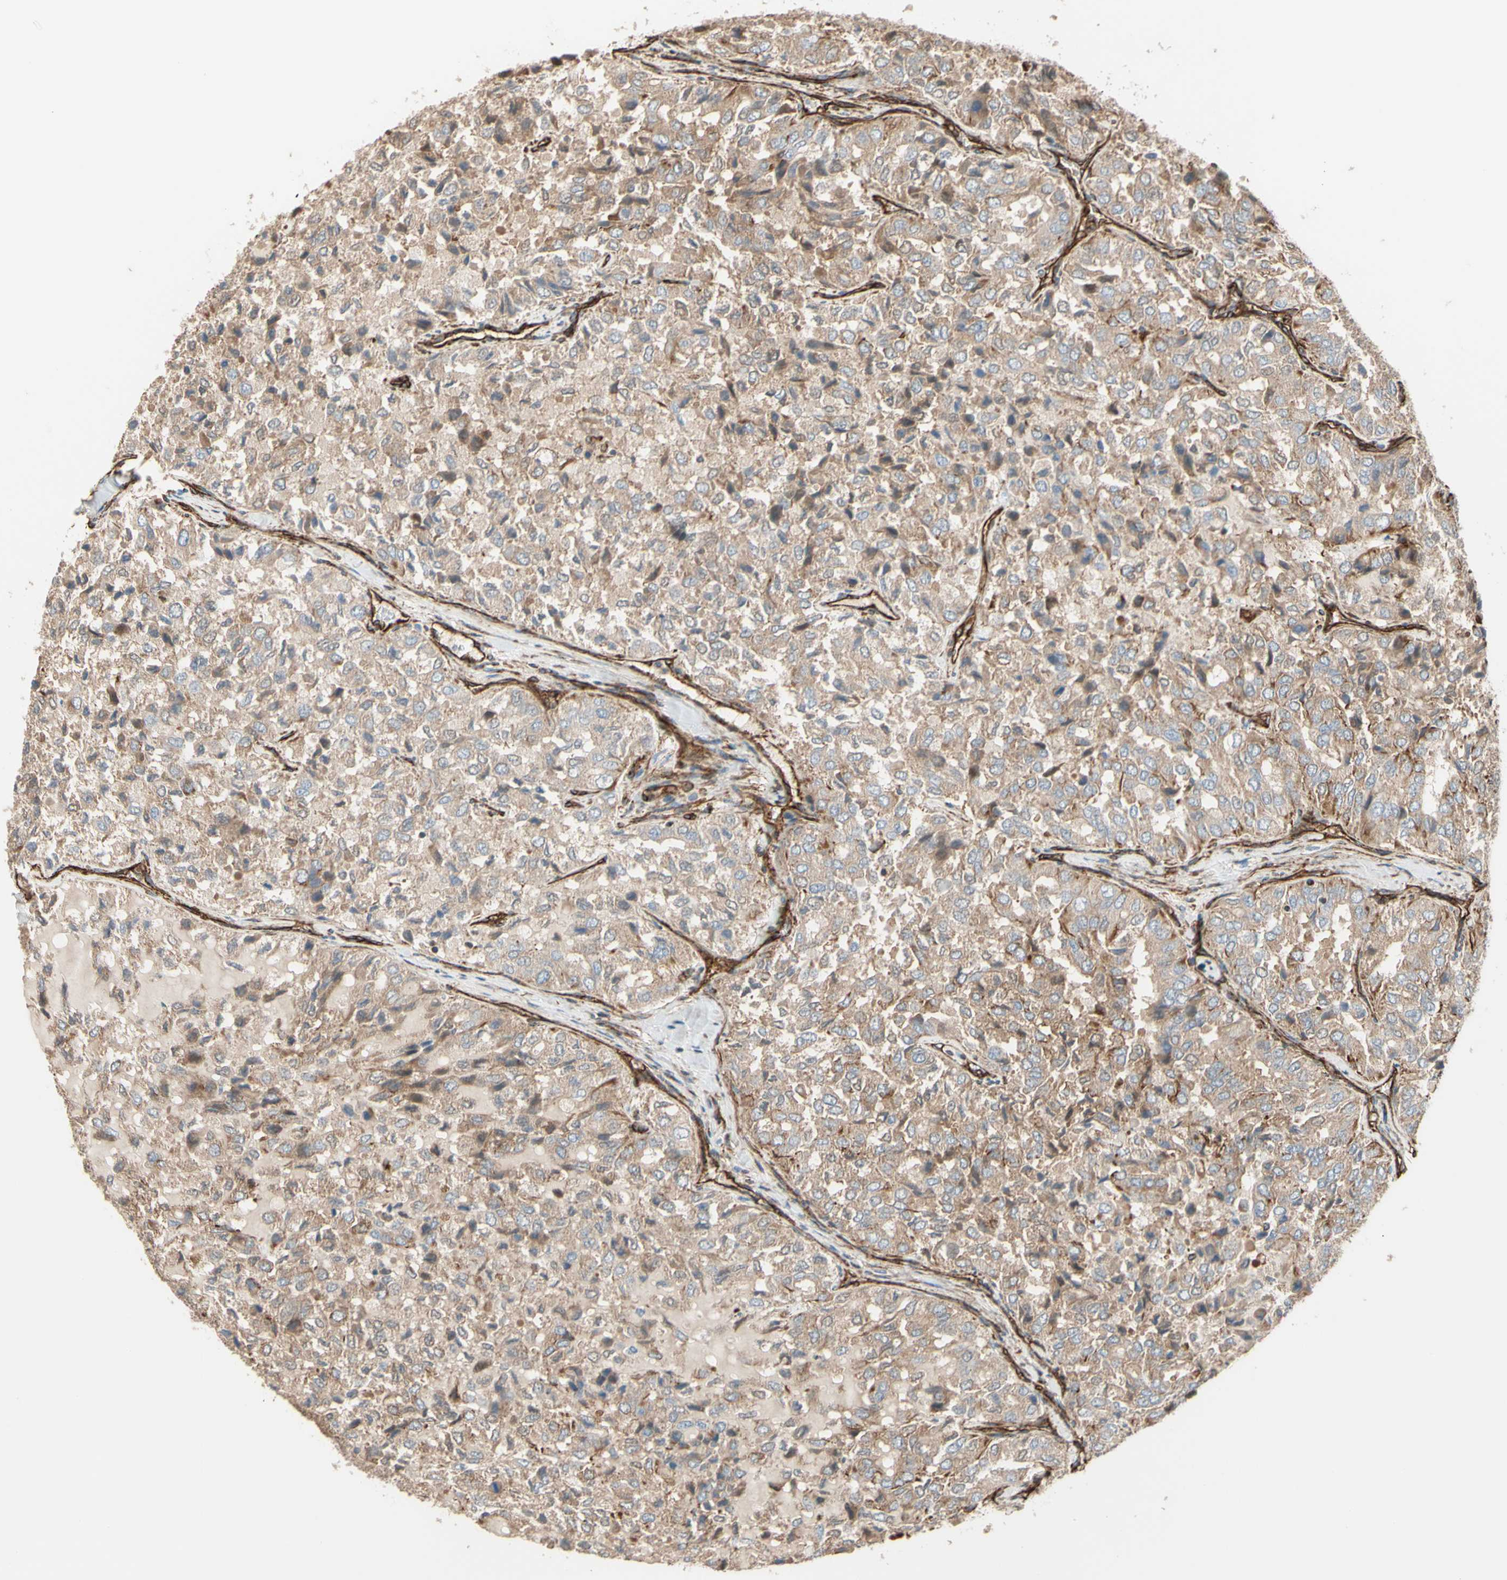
{"staining": {"intensity": "weak", "quantity": "25%-75%", "location": "cytoplasmic/membranous"}, "tissue": "thyroid cancer", "cell_type": "Tumor cells", "image_type": "cancer", "snomed": [{"axis": "morphology", "description": "Follicular adenoma carcinoma, NOS"}, {"axis": "topography", "description": "Thyroid gland"}], "caption": "Brown immunohistochemical staining in thyroid cancer demonstrates weak cytoplasmic/membranous positivity in approximately 25%-75% of tumor cells.", "gene": "TRAF2", "patient": {"sex": "male", "age": 75}}